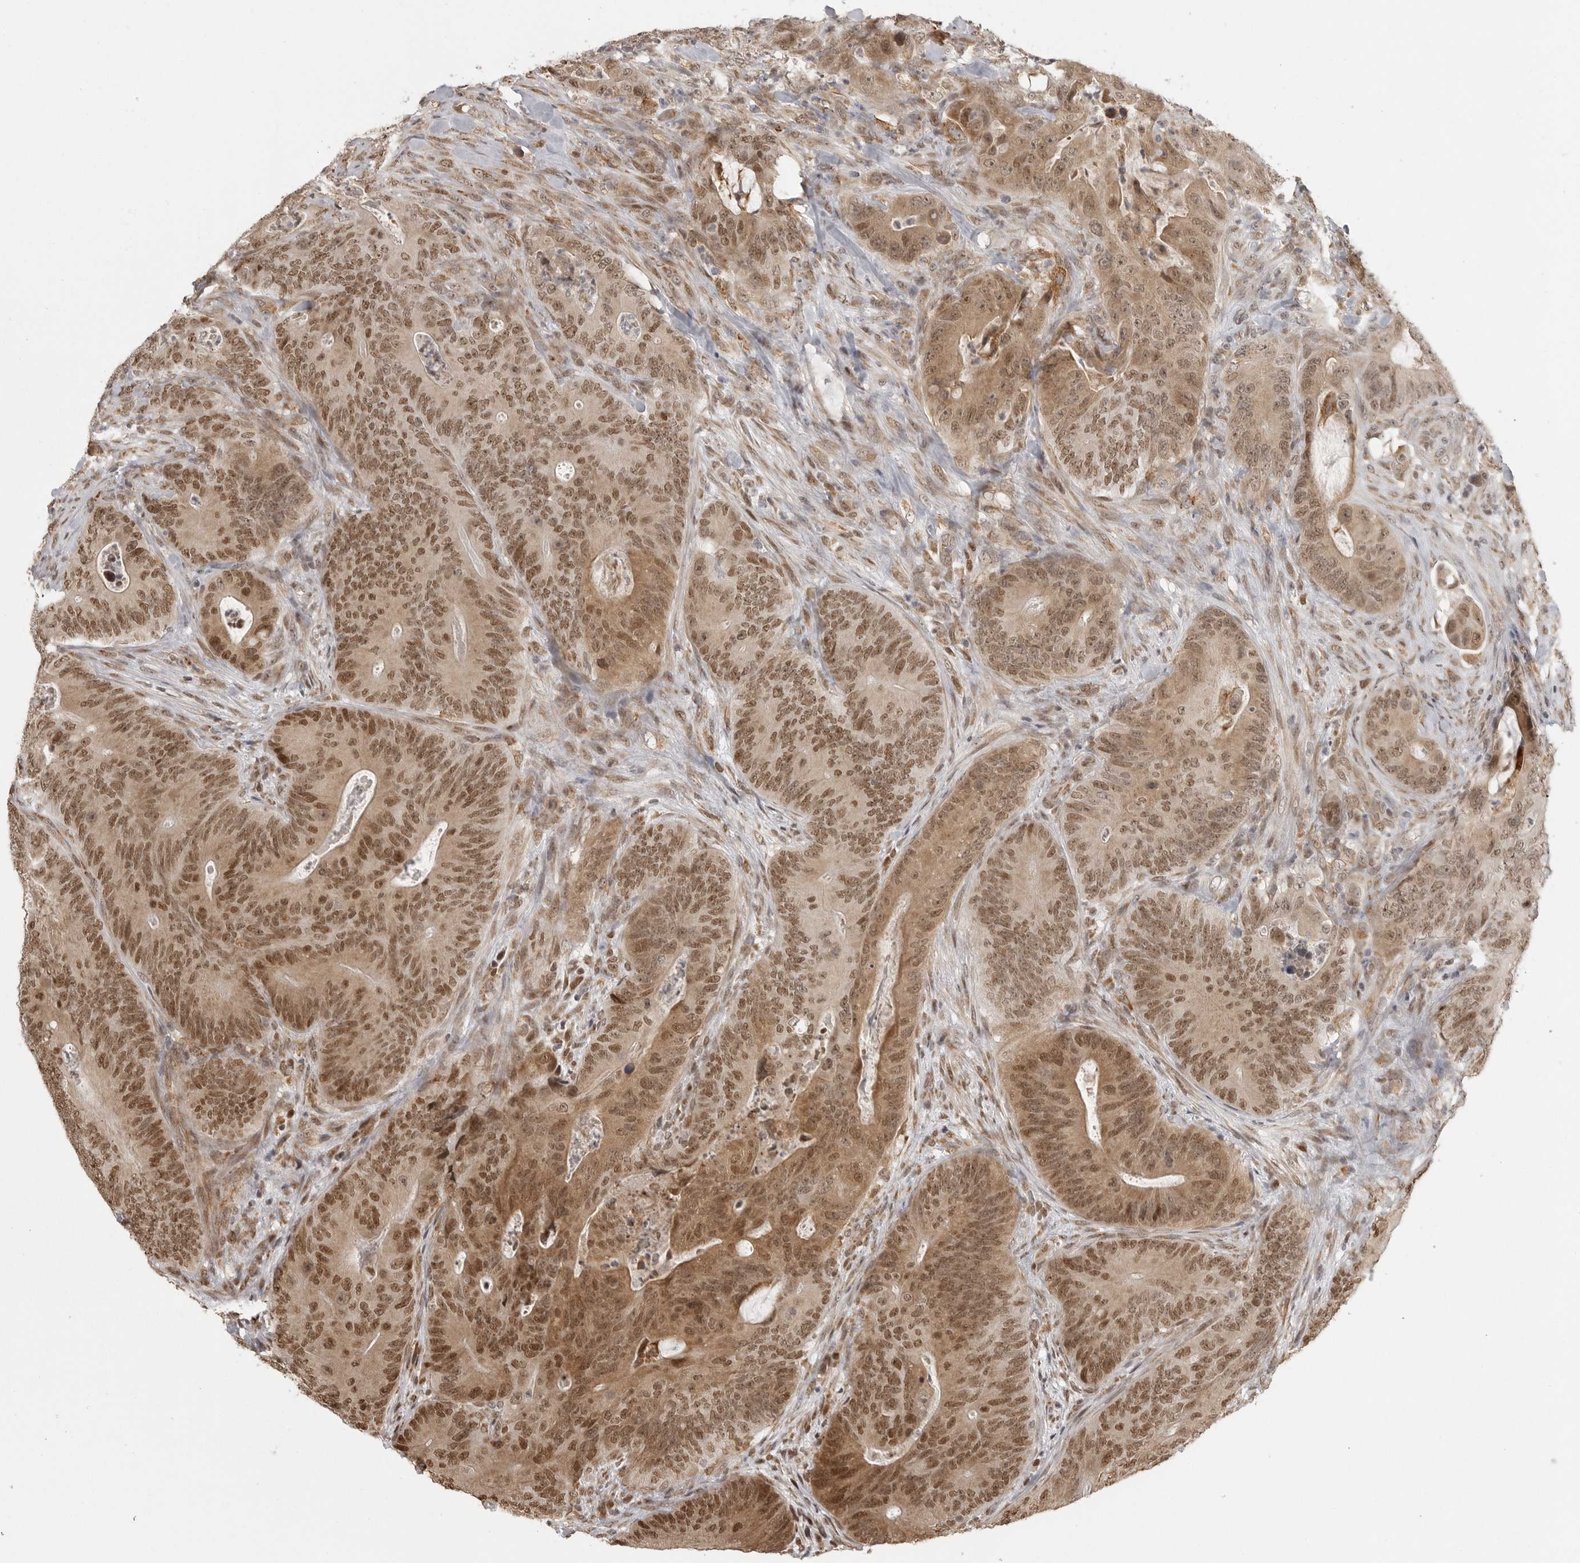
{"staining": {"intensity": "moderate", "quantity": ">75%", "location": "cytoplasmic/membranous,nuclear"}, "tissue": "colorectal cancer", "cell_type": "Tumor cells", "image_type": "cancer", "snomed": [{"axis": "morphology", "description": "Normal tissue, NOS"}, {"axis": "topography", "description": "Colon"}], "caption": "Colorectal cancer stained with IHC exhibits moderate cytoplasmic/membranous and nuclear expression in approximately >75% of tumor cells.", "gene": "ISG20L2", "patient": {"sex": "female", "age": 82}}